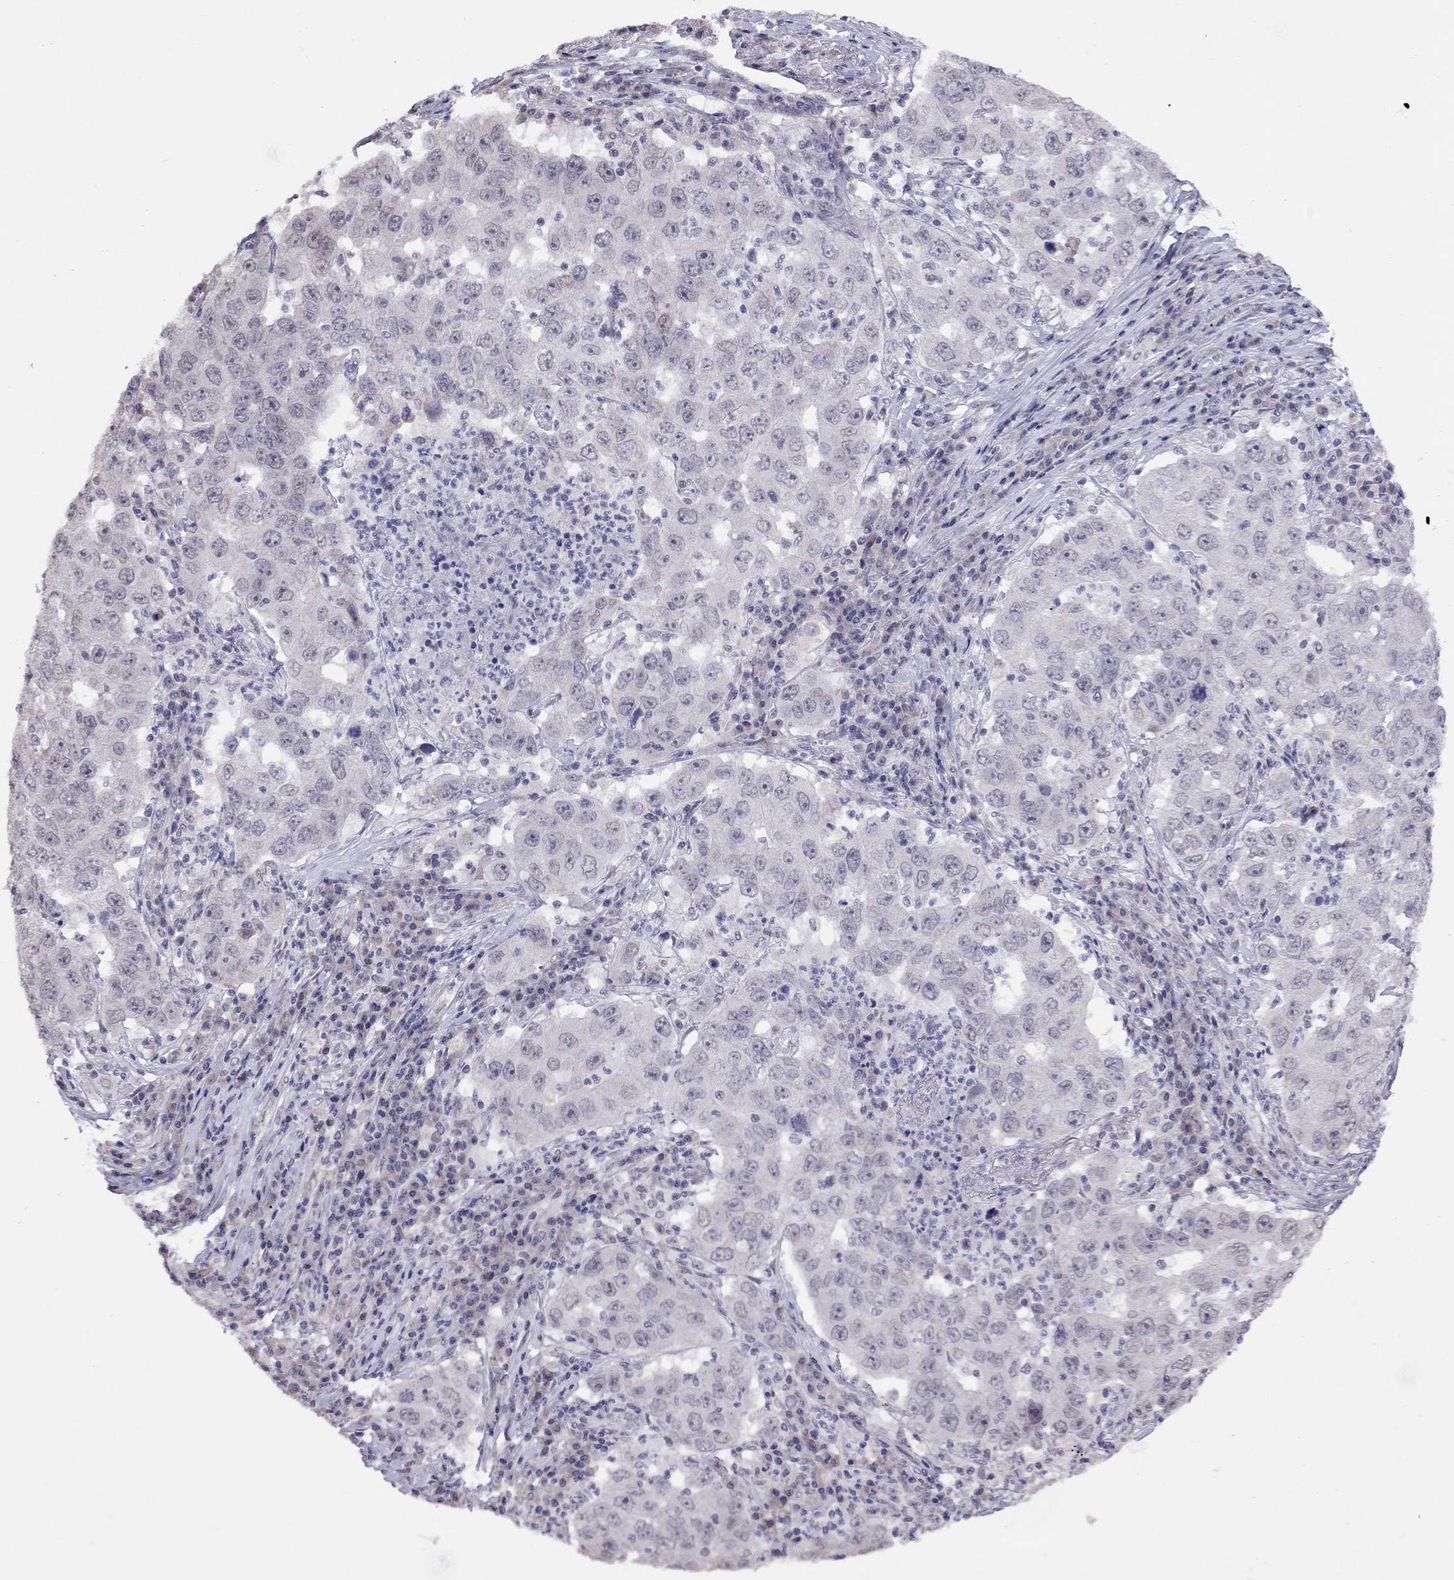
{"staining": {"intensity": "negative", "quantity": "none", "location": "none"}, "tissue": "lung cancer", "cell_type": "Tumor cells", "image_type": "cancer", "snomed": [{"axis": "morphology", "description": "Adenocarcinoma, NOS"}, {"axis": "topography", "description": "Lung"}], "caption": "Lung cancer (adenocarcinoma) was stained to show a protein in brown. There is no significant expression in tumor cells.", "gene": "HES5", "patient": {"sex": "male", "age": 73}}